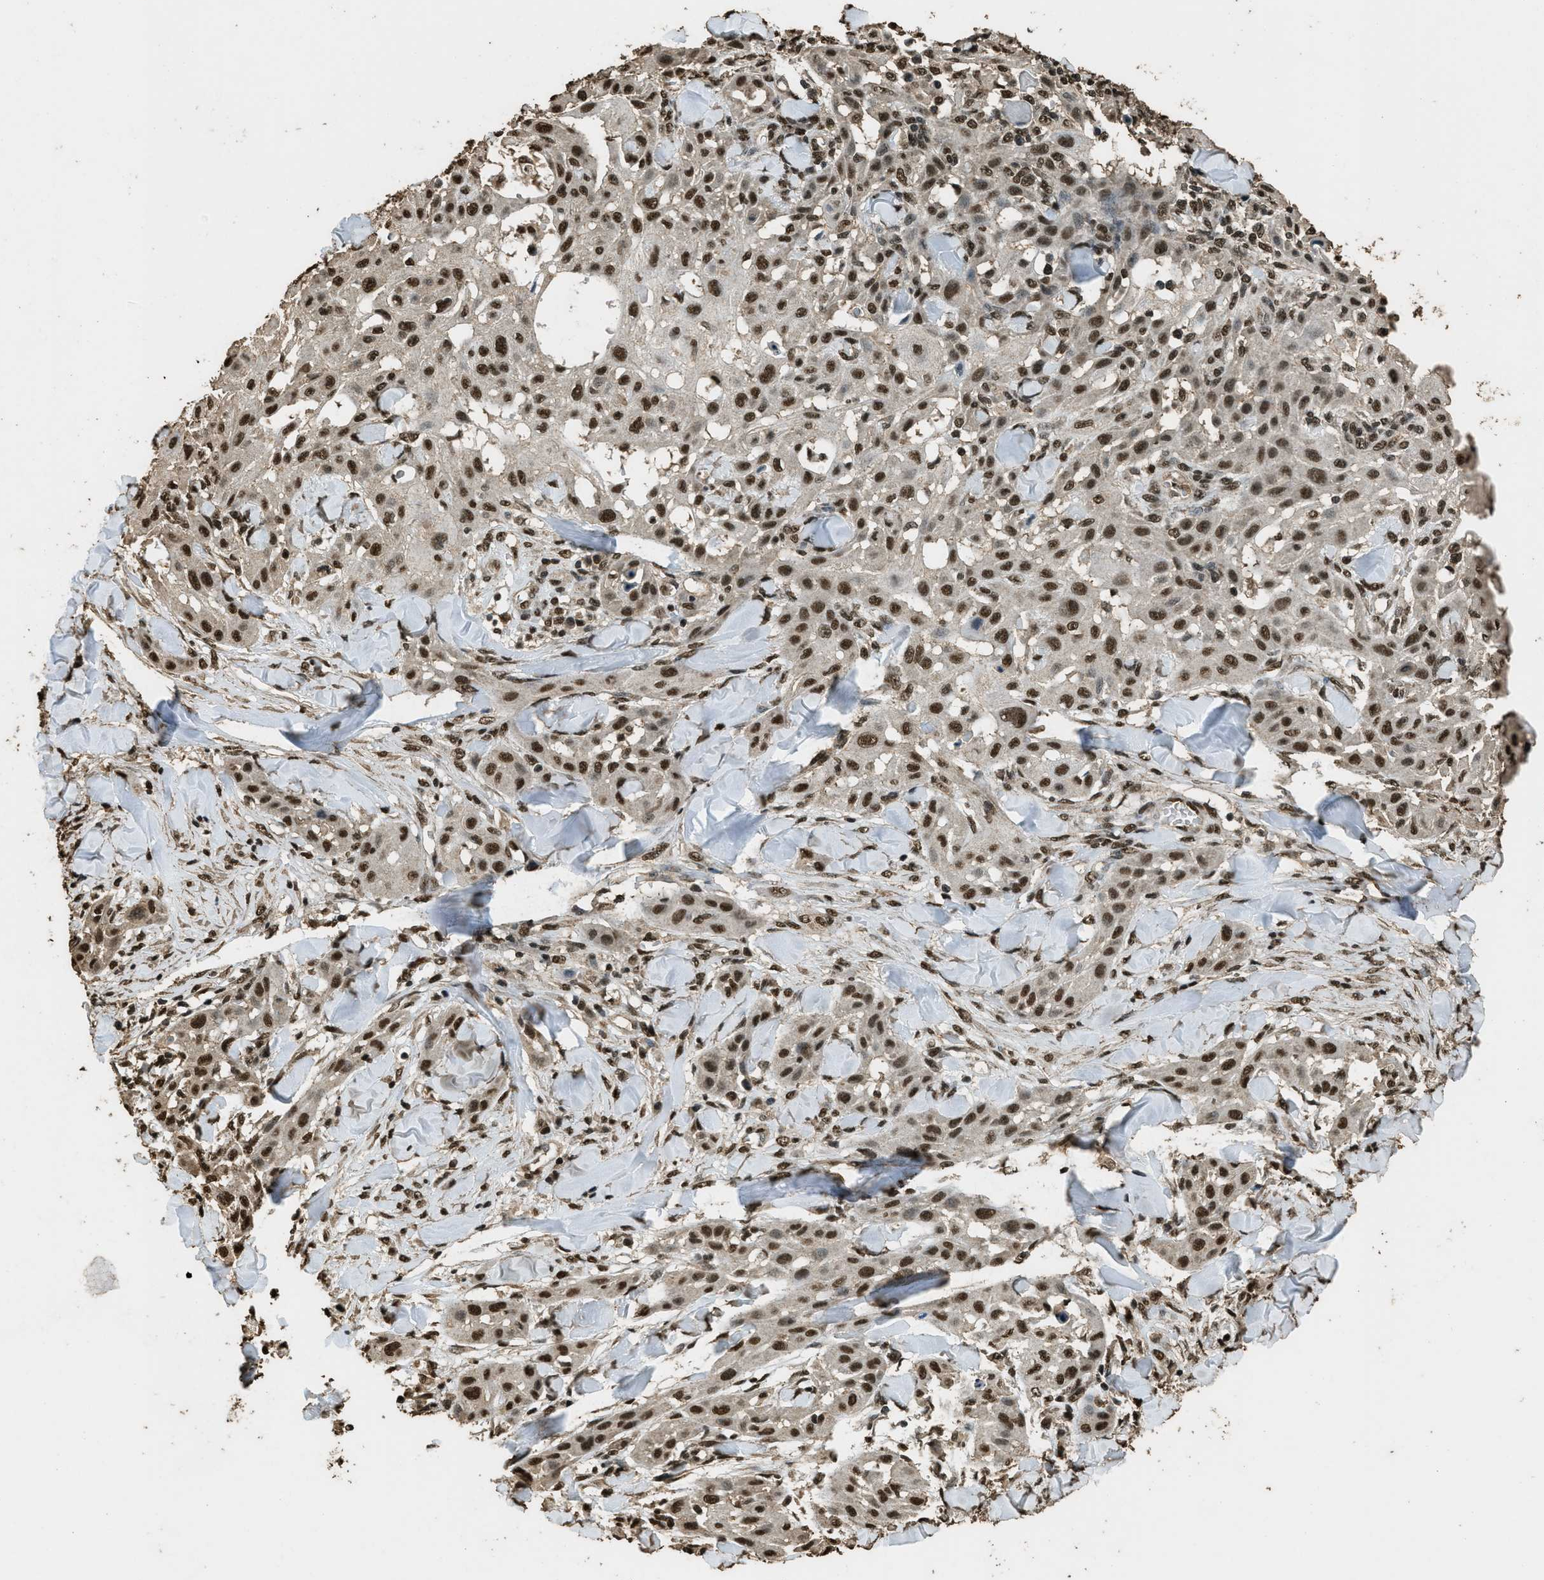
{"staining": {"intensity": "strong", "quantity": ">75%", "location": "nuclear"}, "tissue": "skin cancer", "cell_type": "Tumor cells", "image_type": "cancer", "snomed": [{"axis": "morphology", "description": "Squamous cell carcinoma, NOS"}, {"axis": "topography", "description": "Skin"}], "caption": "Skin cancer was stained to show a protein in brown. There is high levels of strong nuclear positivity in about >75% of tumor cells.", "gene": "MYB", "patient": {"sex": "male", "age": 24}}